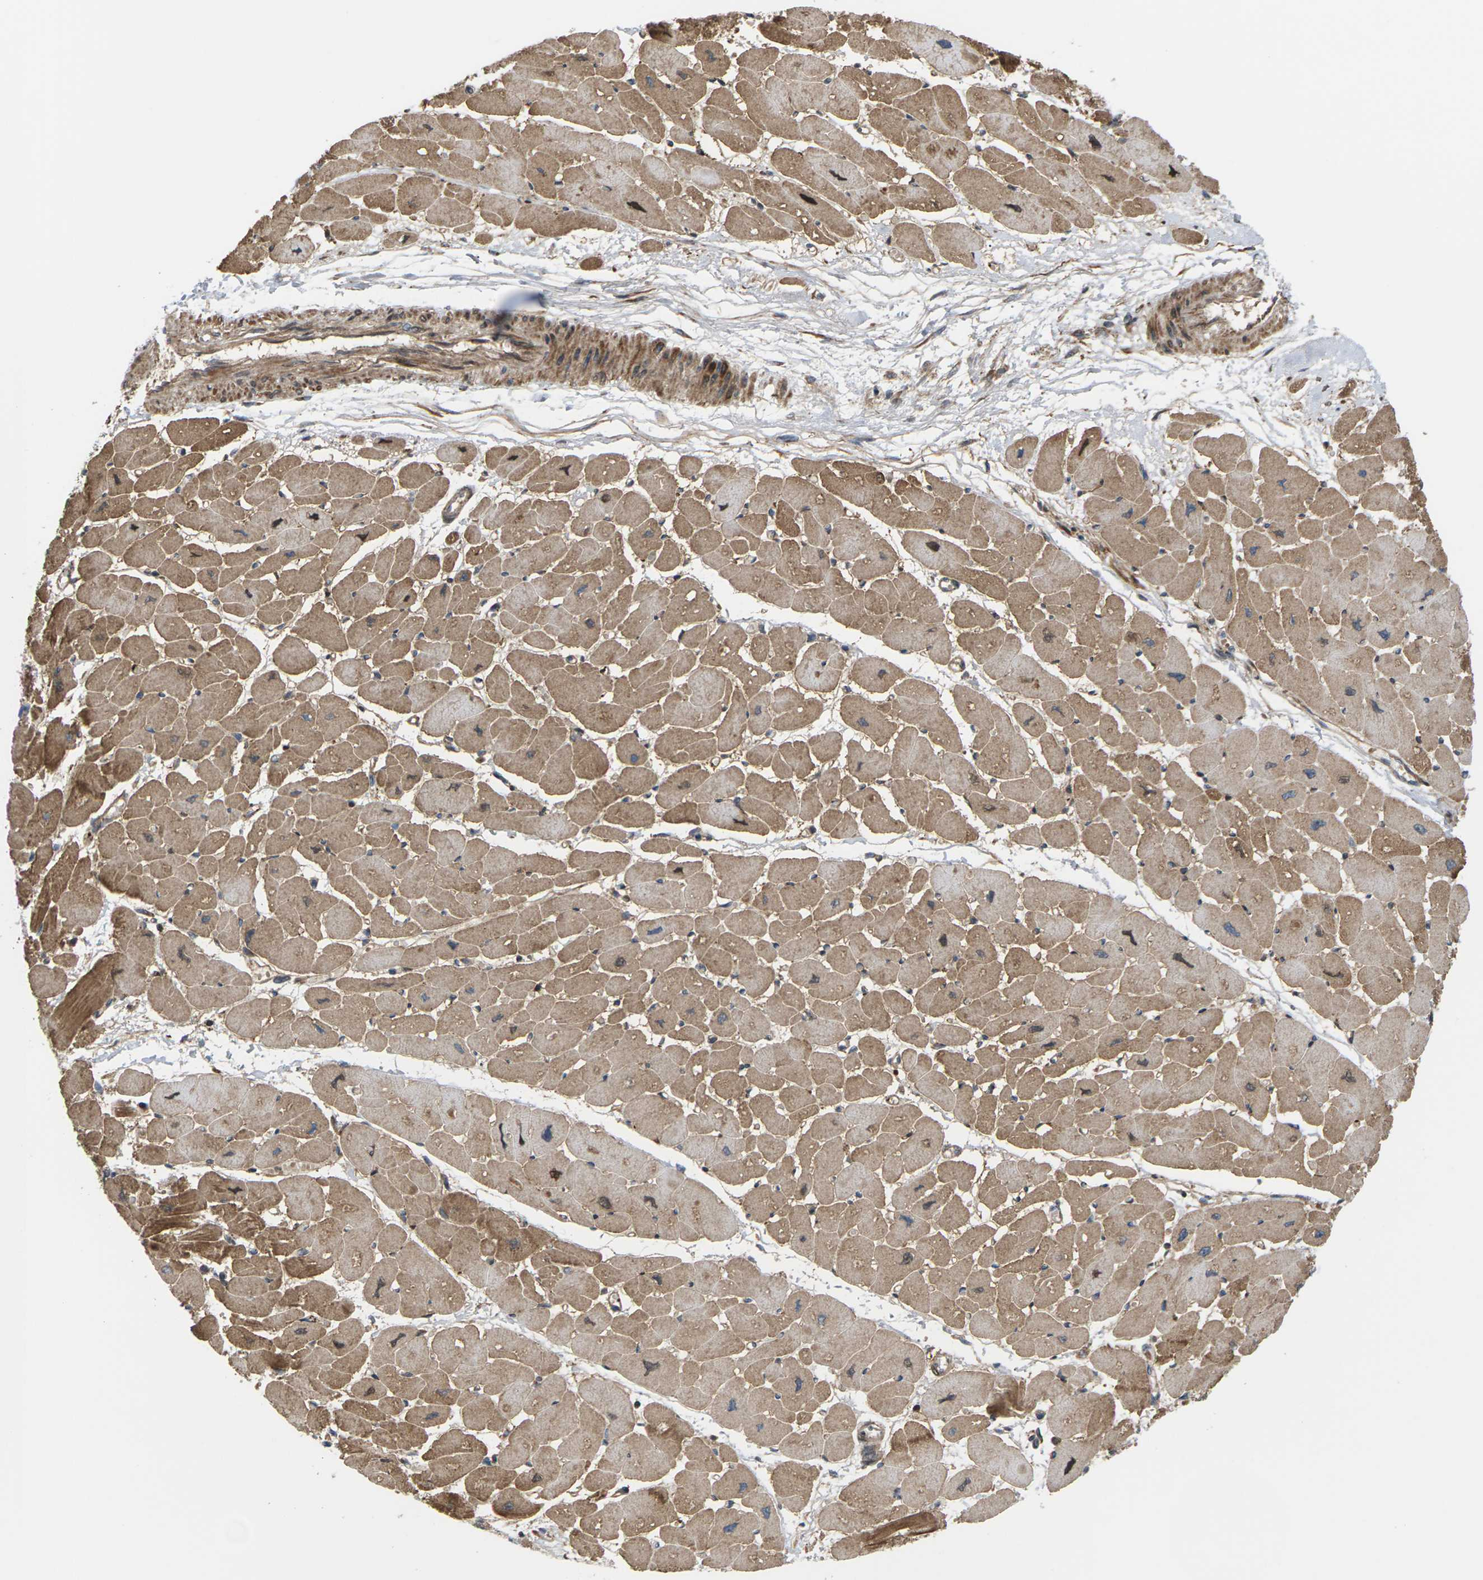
{"staining": {"intensity": "moderate", "quantity": ">75%", "location": "cytoplasmic/membranous"}, "tissue": "heart muscle", "cell_type": "Cardiomyocytes", "image_type": "normal", "snomed": [{"axis": "morphology", "description": "Normal tissue, NOS"}, {"axis": "topography", "description": "Heart"}], "caption": "A brown stain highlights moderate cytoplasmic/membranous staining of a protein in cardiomyocytes of unremarkable human heart muscle.", "gene": "ROBO1", "patient": {"sex": "female", "age": 54}}